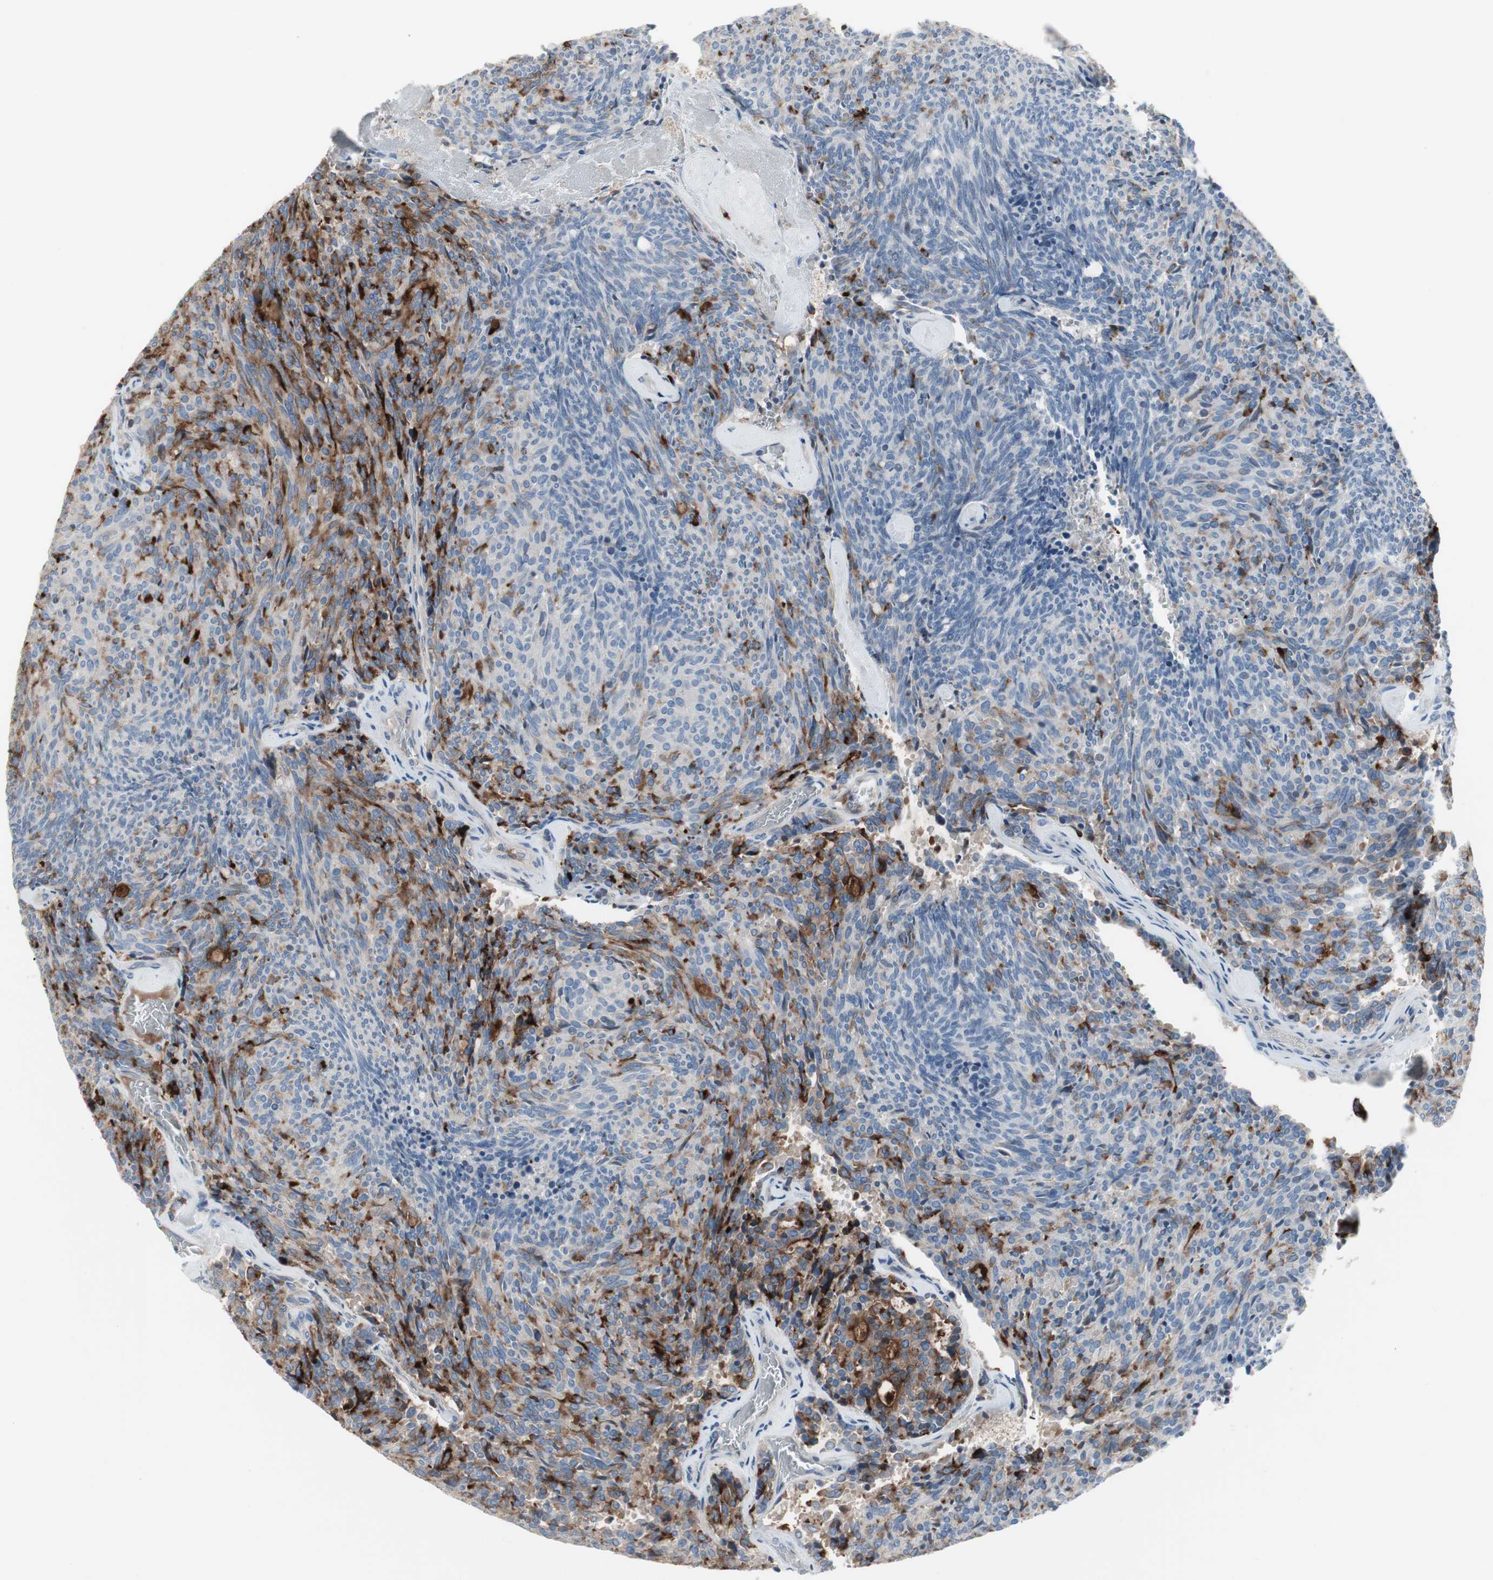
{"staining": {"intensity": "strong", "quantity": "25%-75%", "location": "cytoplasmic/membranous"}, "tissue": "carcinoid", "cell_type": "Tumor cells", "image_type": "cancer", "snomed": [{"axis": "morphology", "description": "Carcinoid, malignant, NOS"}, {"axis": "topography", "description": "Pancreas"}], "caption": "Malignant carcinoid stained with immunohistochemistry reveals strong cytoplasmic/membranous staining in about 25%-75% of tumor cells.", "gene": "PIGR", "patient": {"sex": "female", "age": 54}}